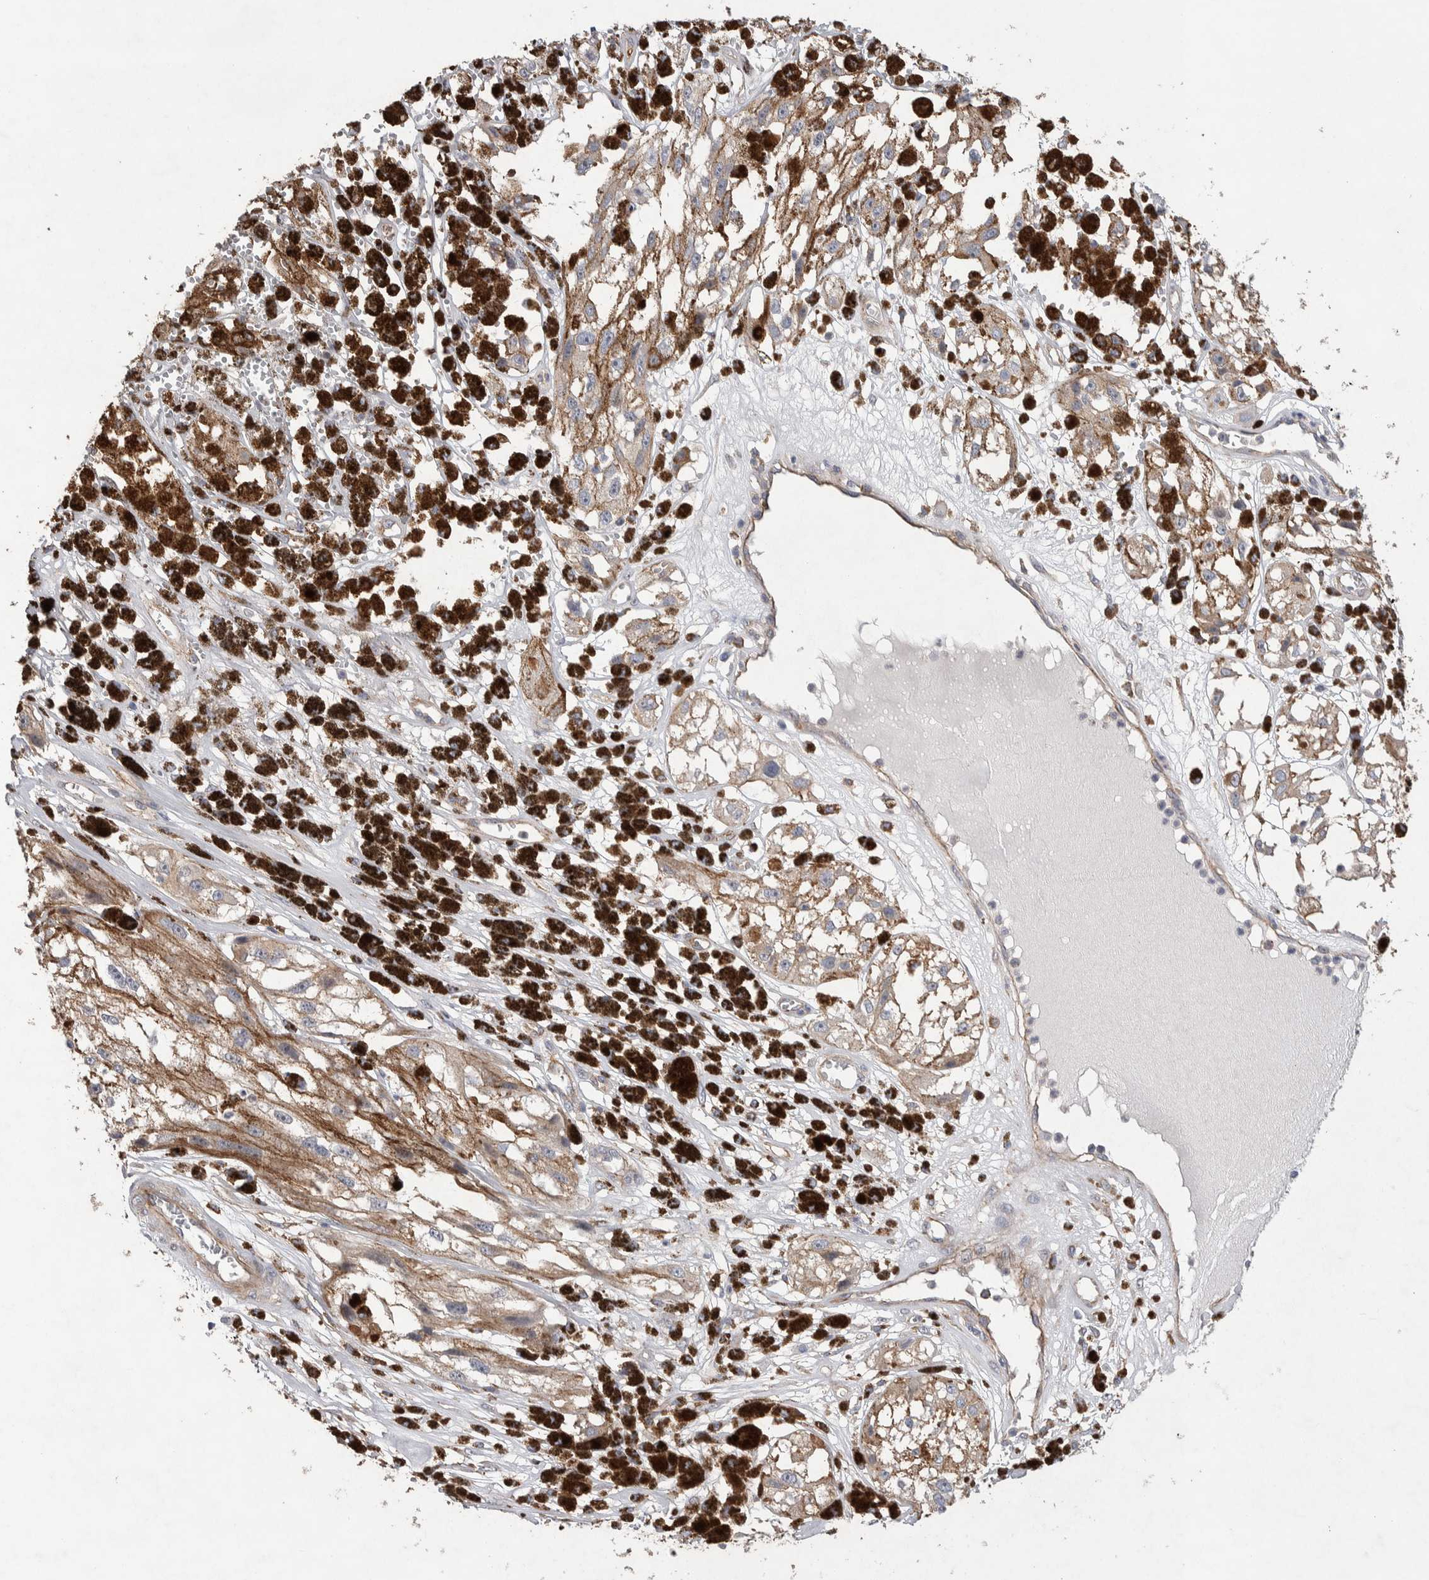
{"staining": {"intensity": "moderate", "quantity": ">75%", "location": "cytoplasmic/membranous"}, "tissue": "melanoma", "cell_type": "Tumor cells", "image_type": "cancer", "snomed": [{"axis": "morphology", "description": "Malignant melanoma, NOS"}, {"axis": "topography", "description": "Skin"}], "caption": "Immunohistochemical staining of human melanoma shows medium levels of moderate cytoplasmic/membranous protein expression in approximately >75% of tumor cells.", "gene": "GCNA", "patient": {"sex": "male", "age": 88}}